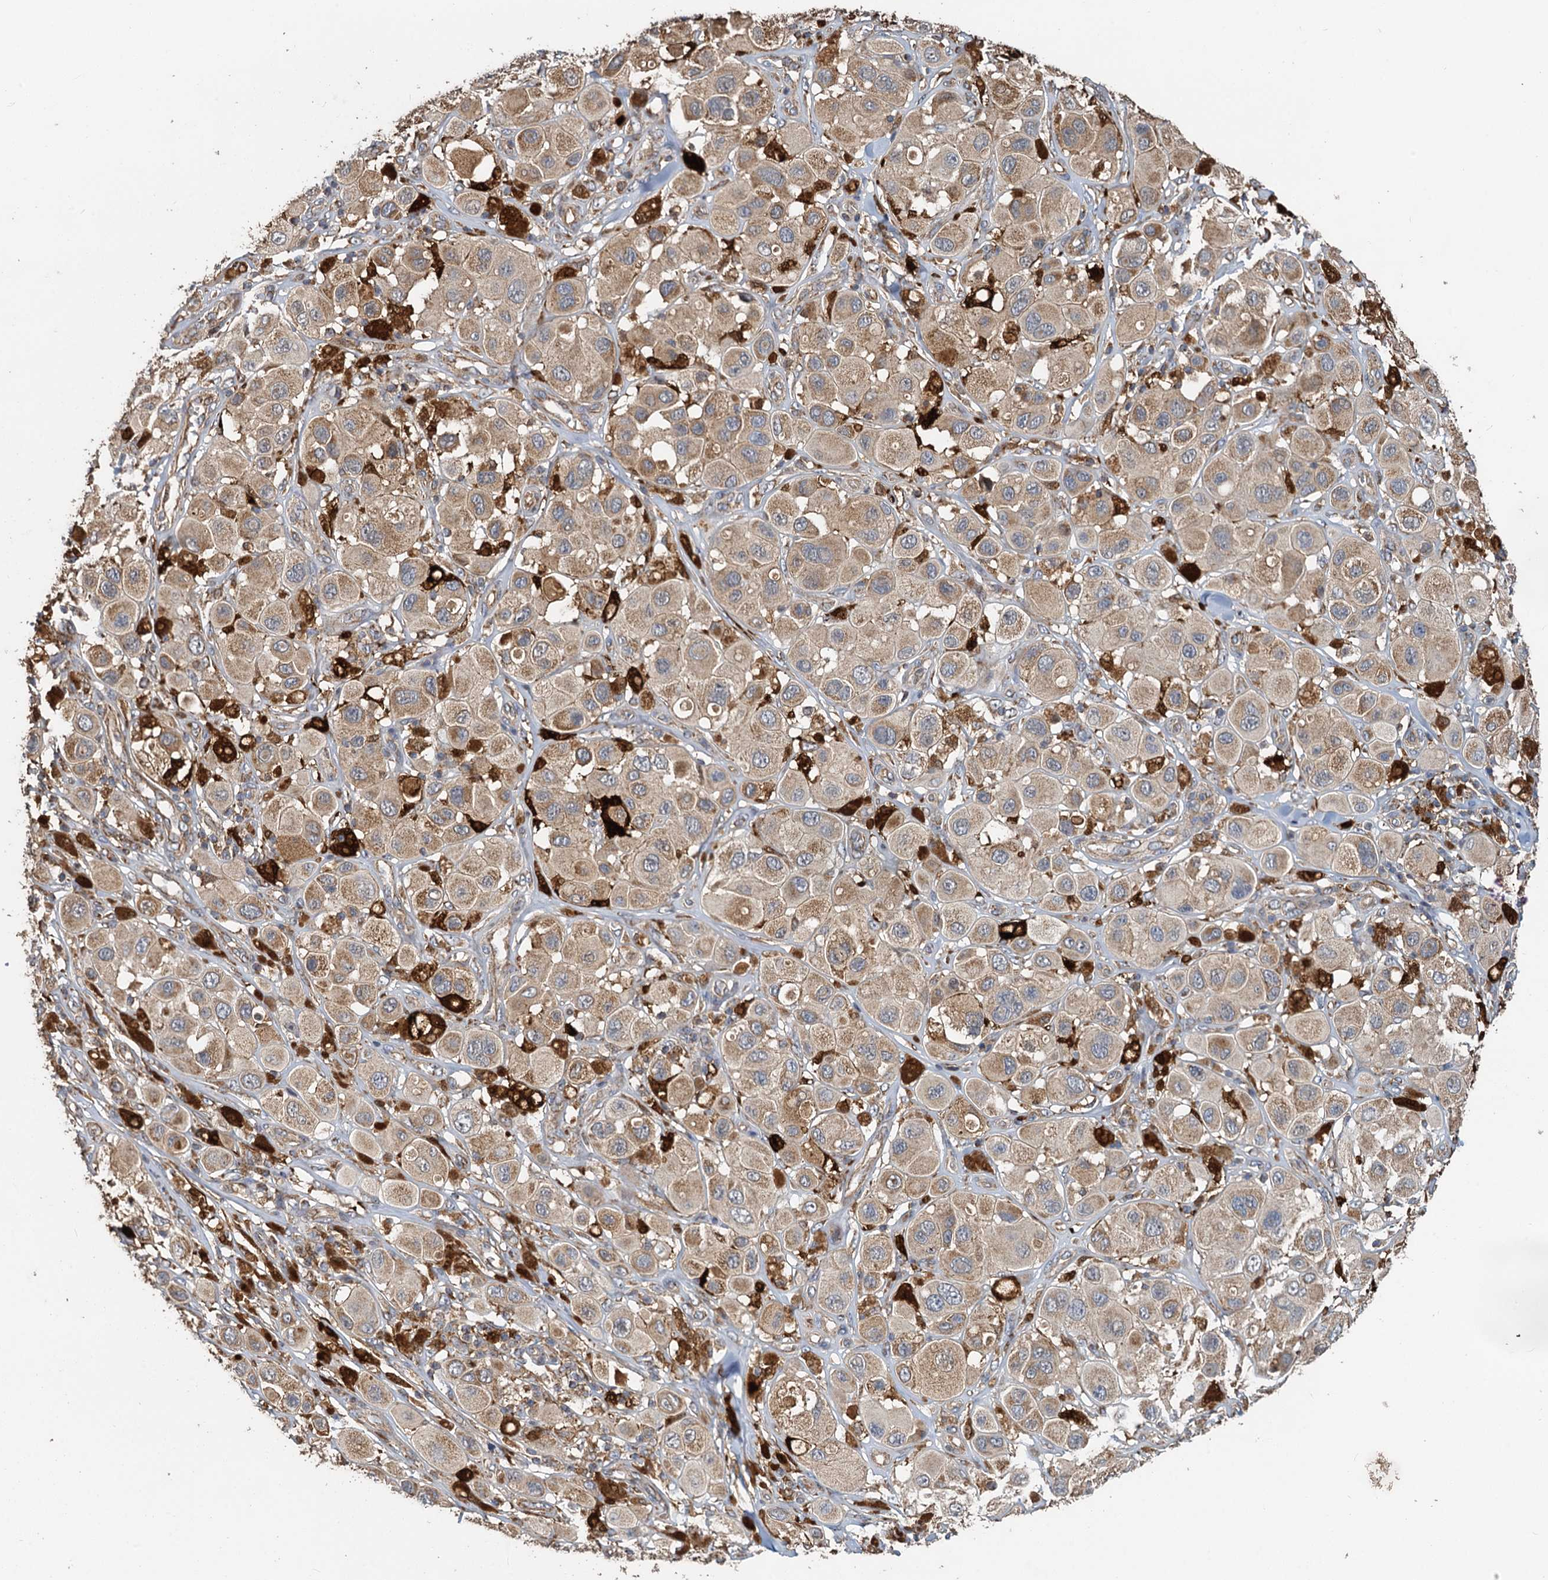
{"staining": {"intensity": "moderate", "quantity": ">75%", "location": "cytoplasmic/membranous"}, "tissue": "melanoma", "cell_type": "Tumor cells", "image_type": "cancer", "snomed": [{"axis": "morphology", "description": "Malignant melanoma, Metastatic site"}, {"axis": "topography", "description": "Skin"}], "caption": "Malignant melanoma (metastatic site) stained with immunohistochemistry displays moderate cytoplasmic/membranous expression in about >75% of tumor cells. (DAB IHC, brown staining for protein, blue staining for nuclei).", "gene": "SDS", "patient": {"sex": "male", "age": 41}}